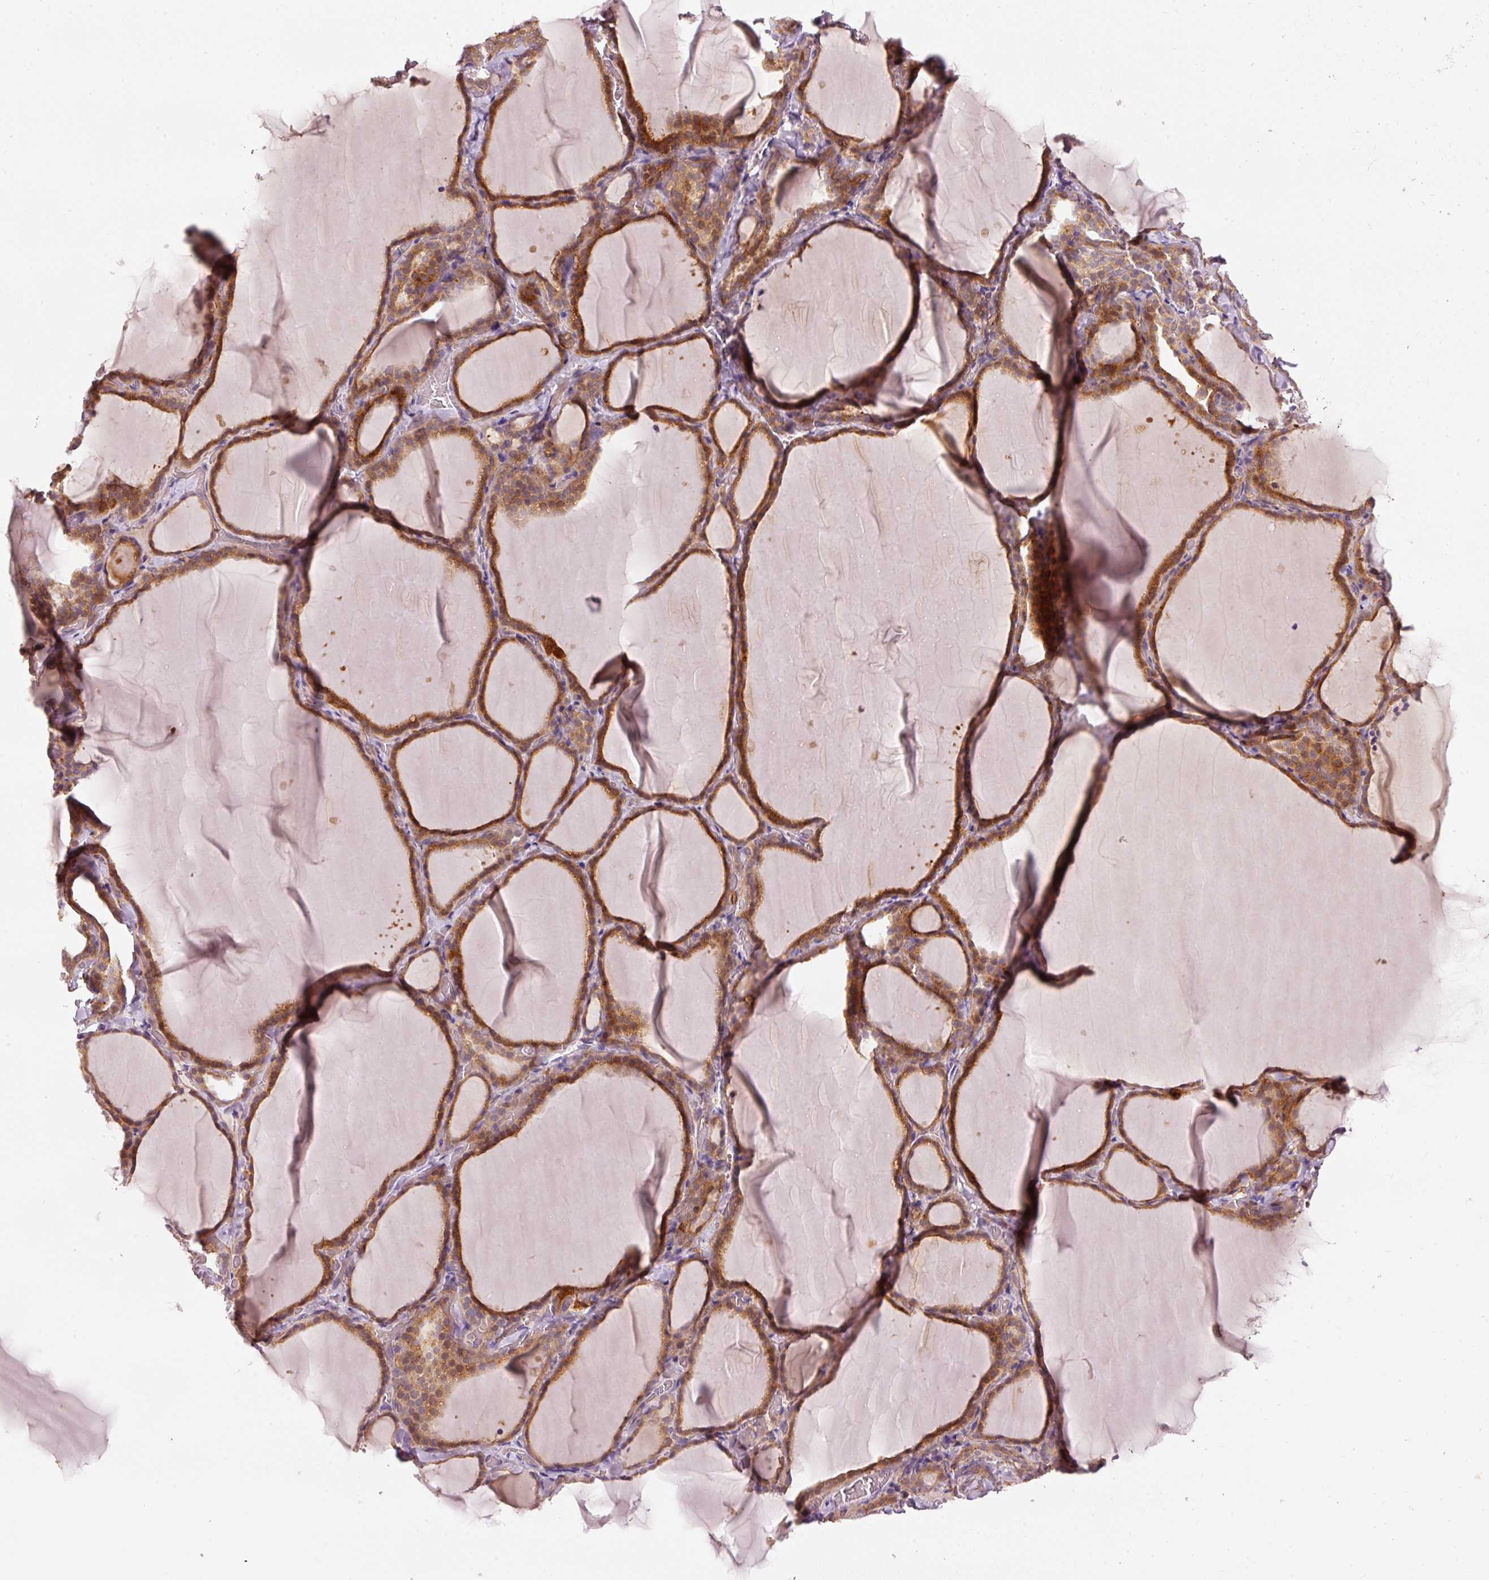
{"staining": {"intensity": "moderate", "quantity": ">75%", "location": "cytoplasmic/membranous"}, "tissue": "thyroid gland", "cell_type": "Glandular cells", "image_type": "normal", "snomed": [{"axis": "morphology", "description": "Normal tissue, NOS"}, {"axis": "topography", "description": "Thyroid gland"}], "caption": "This is an image of IHC staining of unremarkable thyroid gland, which shows moderate staining in the cytoplasmic/membranous of glandular cells.", "gene": "KLHL21", "patient": {"sex": "female", "age": 22}}